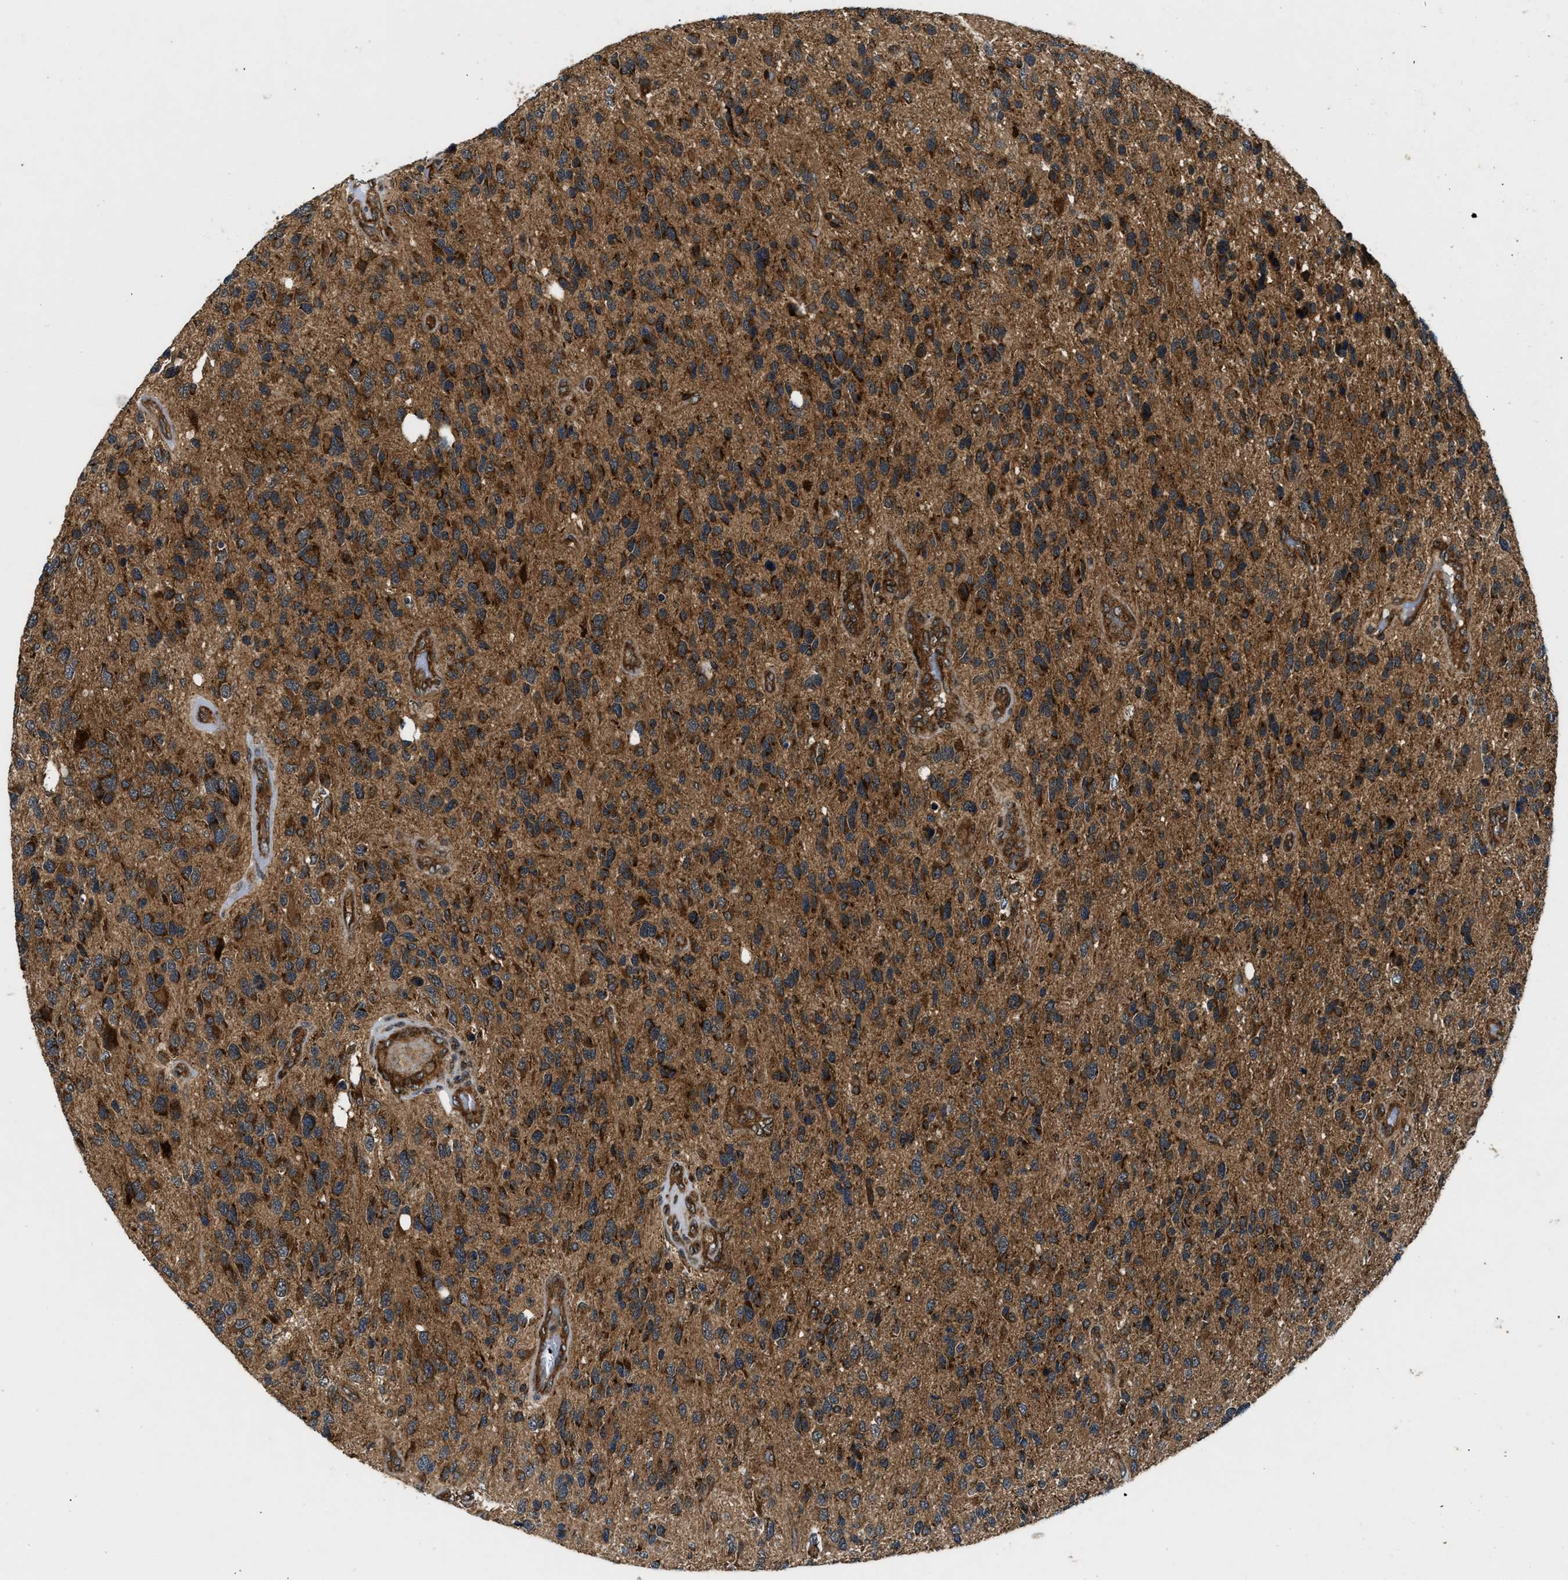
{"staining": {"intensity": "strong", "quantity": ">75%", "location": "cytoplasmic/membranous"}, "tissue": "glioma", "cell_type": "Tumor cells", "image_type": "cancer", "snomed": [{"axis": "morphology", "description": "Glioma, malignant, High grade"}, {"axis": "topography", "description": "Brain"}], "caption": "Tumor cells demonstrate strong cytoplasmic/membranous staining in approximately >75% of cells in glioma. (Stains: DAB (3,3'-diaminobenzidine) in brown, nuclei in blue, Microscopy: brightfield microscopy at high magnification).", "gene": "PNPLA8", "patient": {"sex": "female", "age": 58}}